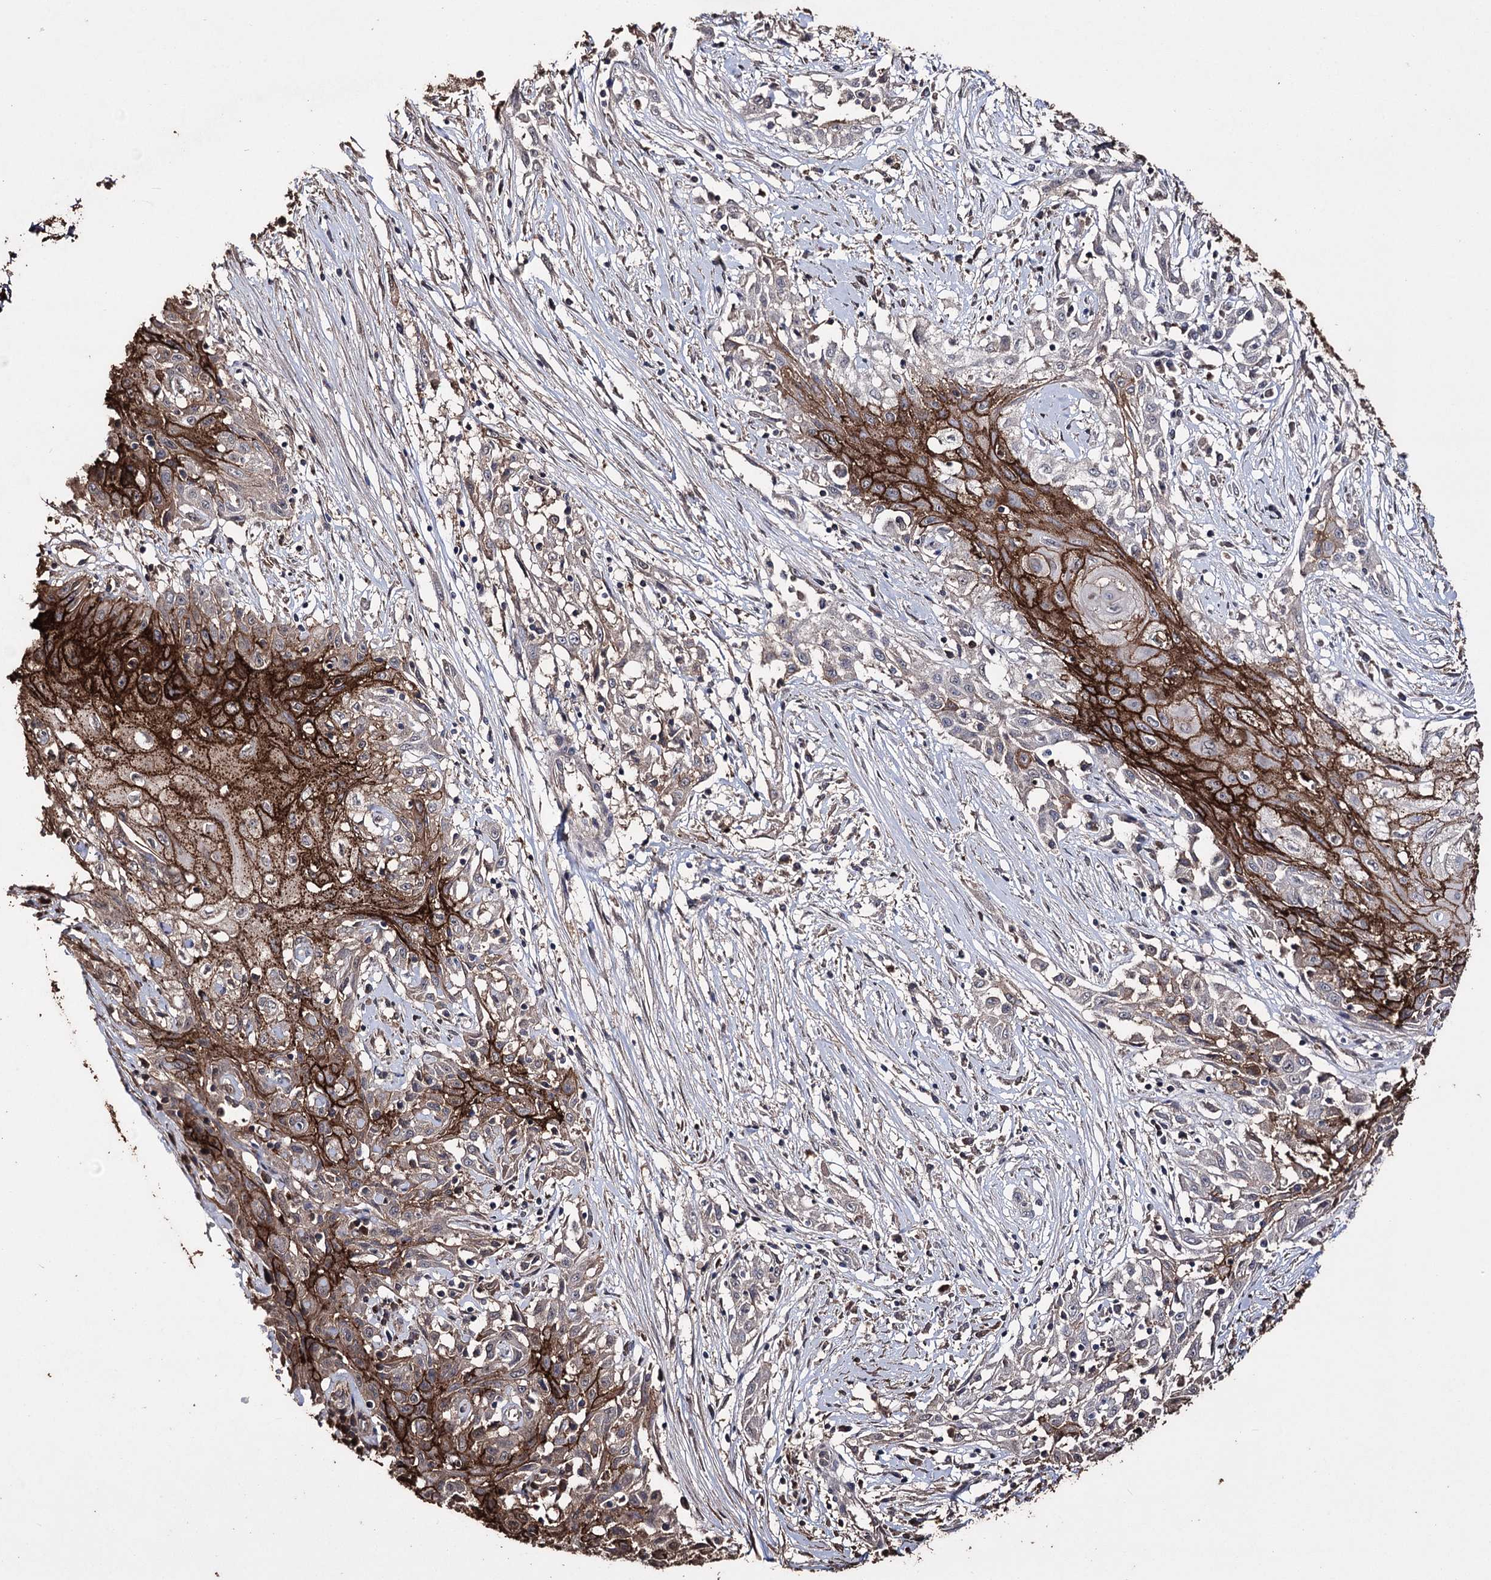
{"staining": {"intensity": "strong", "quantity": "25%-75%", "location": "cytoplasmic/membranous"}, "tissue": "skin cancer", "cell_type": "Tumor cells", "image_type": "cancer", "snomed": [{"axis": "morphology", "description": "Squamous cell carcinoma, NOS"}, {"axis": "morphology", "description": "Squamous cell carcinoma, metastatic, NOS"}, {"axis": "topography", "description": "Skin"}, {"axis": "topography", "description": "Lymph node"}], "caption": "Brown immunohistochemical staining in human metastatic squamous cell carcinoma (skin) shows strong cytoplasmic/membranous staining in about 25%-75% of tumor cells. The protein is stained brown, and the nuclei are stained in blue (DAB IHC with brightfield microscopy, high magnification).", "gene": "ZNF662", "patient": {"sex": "male", "age": 75}}